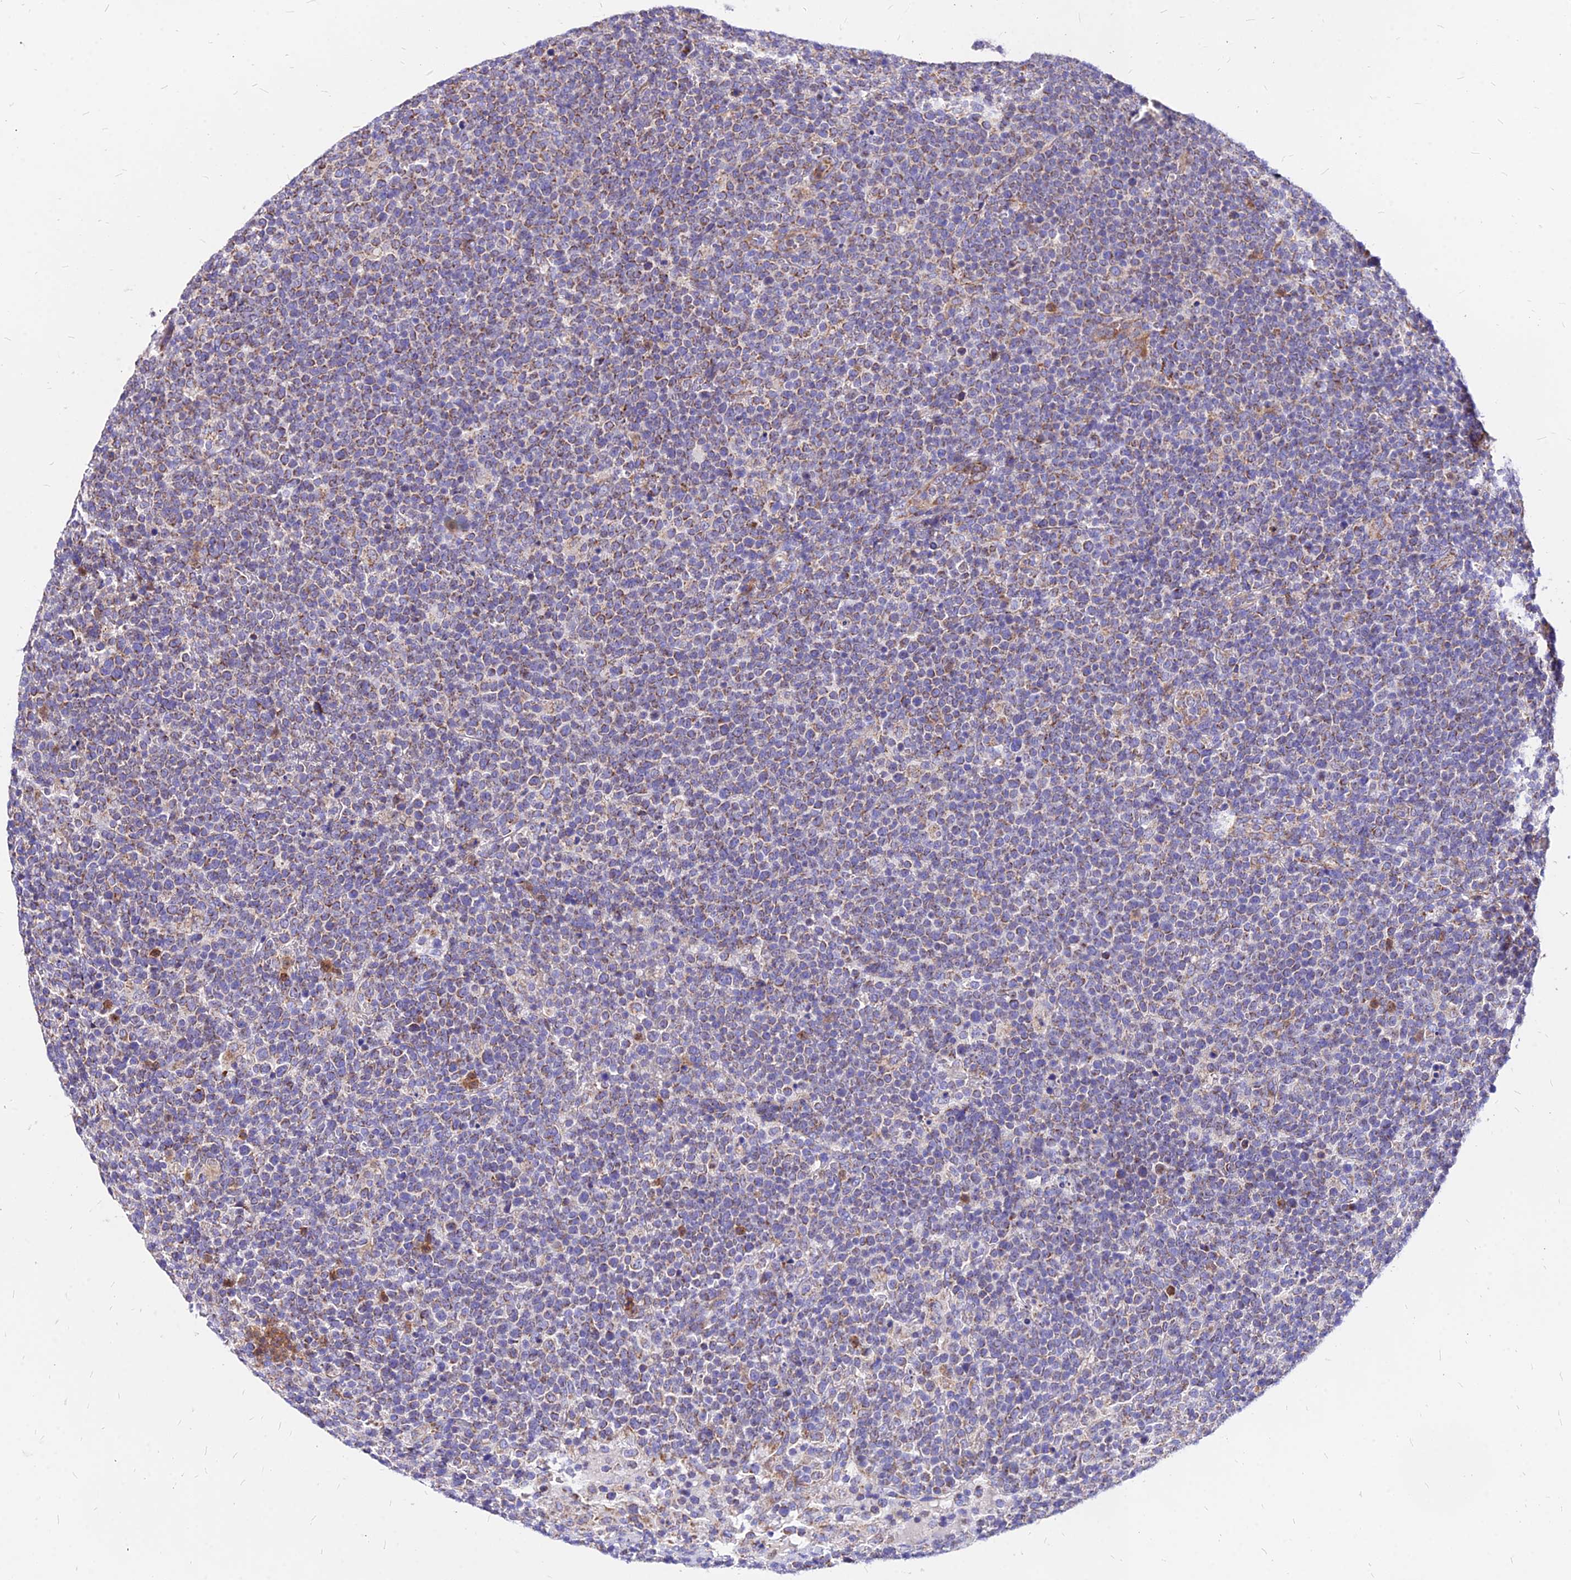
{"staining": {"intensity": "weak", "quantity": "25%-75%", "location": "cytoplasmic/membranous"}, "tissue": "lymphoma", "cell_type": "Tumor cells", "image_type": "cancer", "snomed": [{"axis": "morphology", "description": "Malignant lymphoma, non-Hodgkin's type, High grade"}, {"axis": "topography", "description": "Lymph node"}], "caption": "Immunohistochemical staining of human lymphoma displays weak cytoplasmic/membranous protein positivity in approximately 25%-75% of tumor cells.", "gene": "MRPL3", "patient": {"sex": "male", "age": 61}}